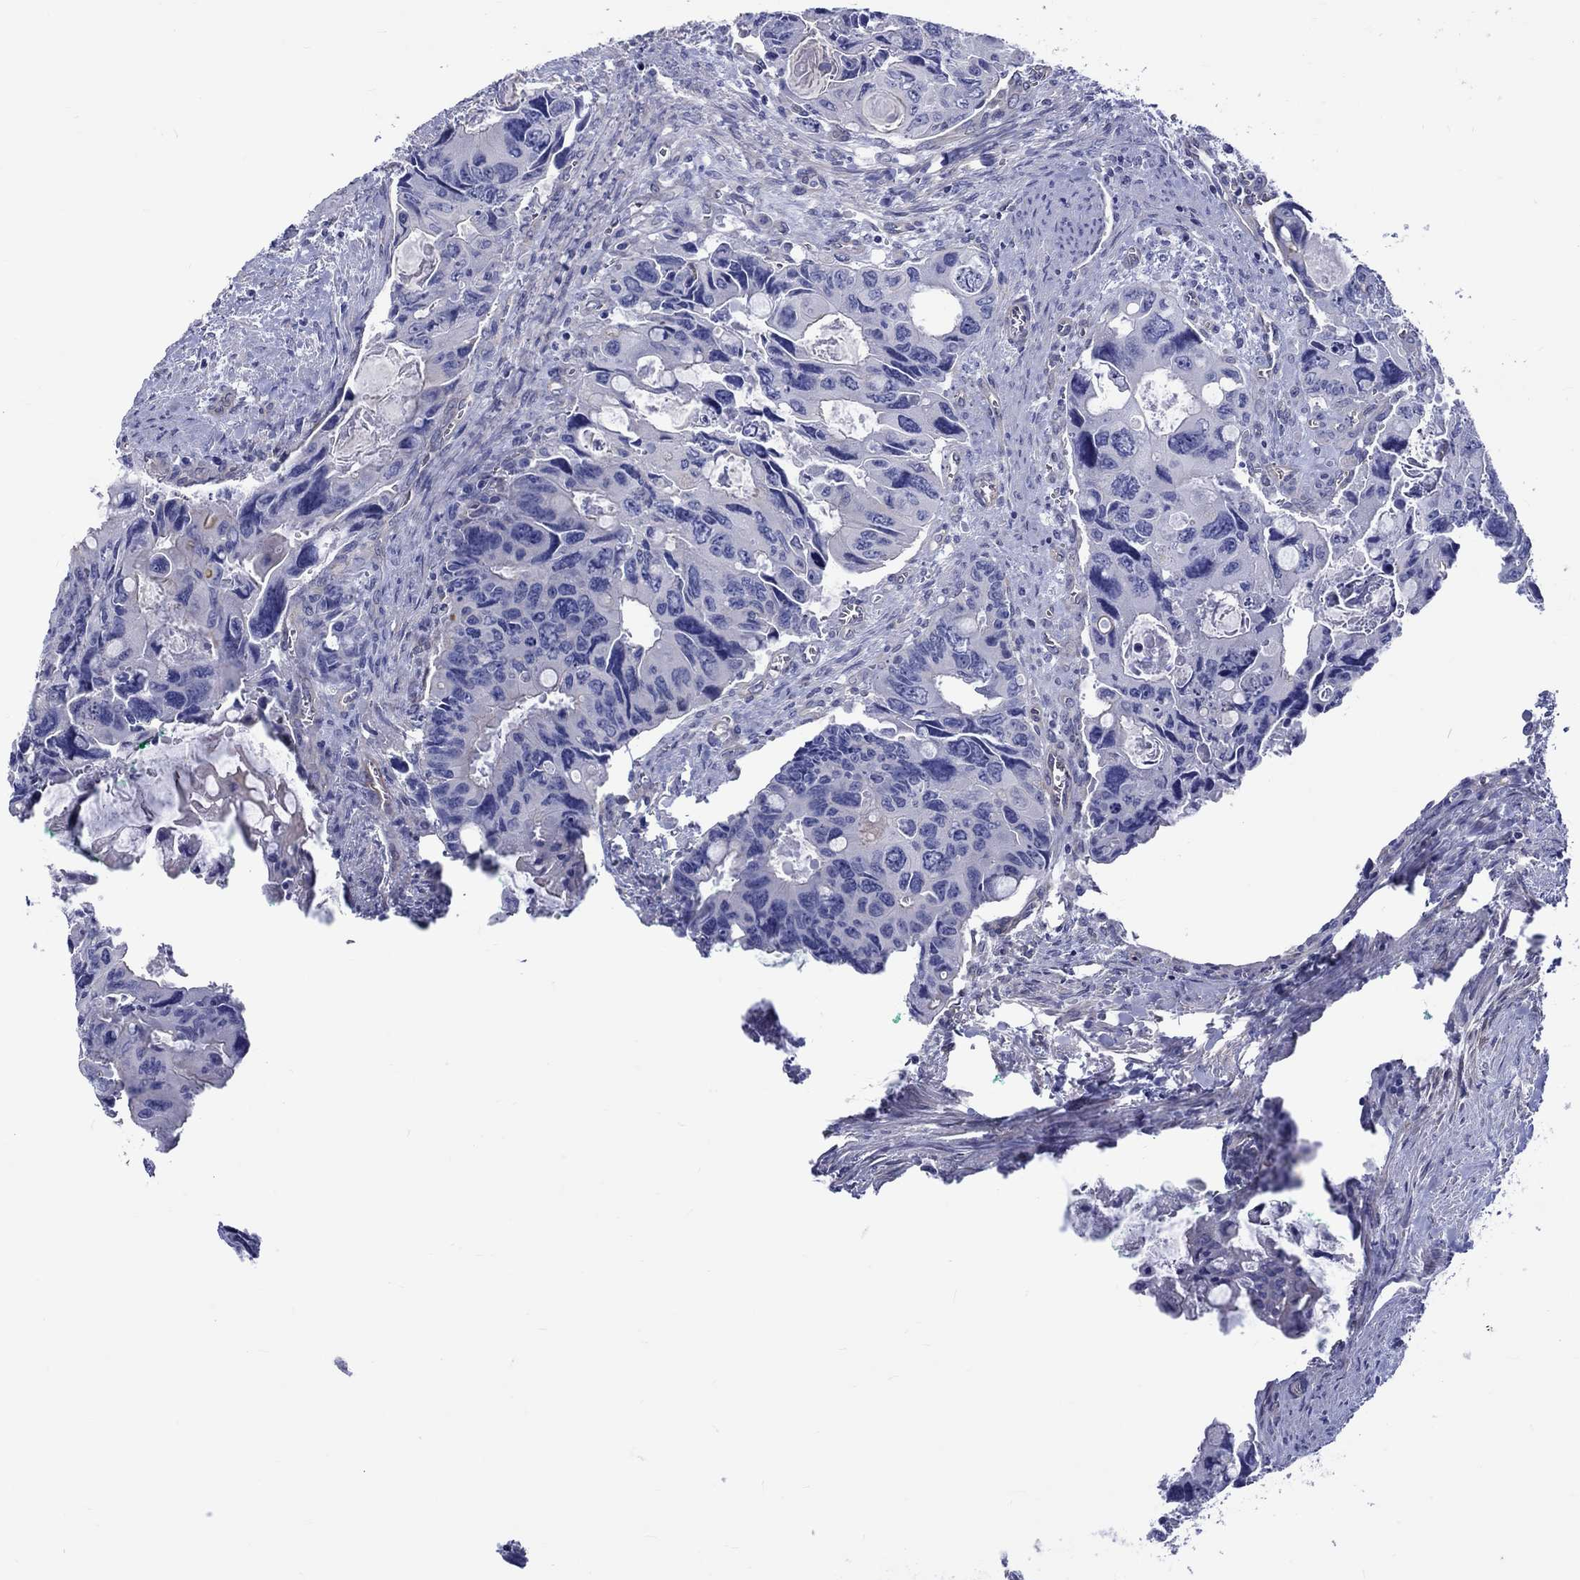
{"staining": {"intensity": "negative", "quantity": "none", "location": "none"}, "tissue": "colorectal cancer", "cell_type": "Tumor cells", "image_type": "cancer", "snomed": [{"axis": "morphology", "description": "Adenocarcinoma, NOS"}, {"axis": "topography", "description": "Rectum"}], "caption": "Human colorectal cancer (adenocarcinoma) stained for a protein using IHC displays no expression in tumor cells.", "gene": "SH2D7", "patient": {"sex": "male", "age": 62}}